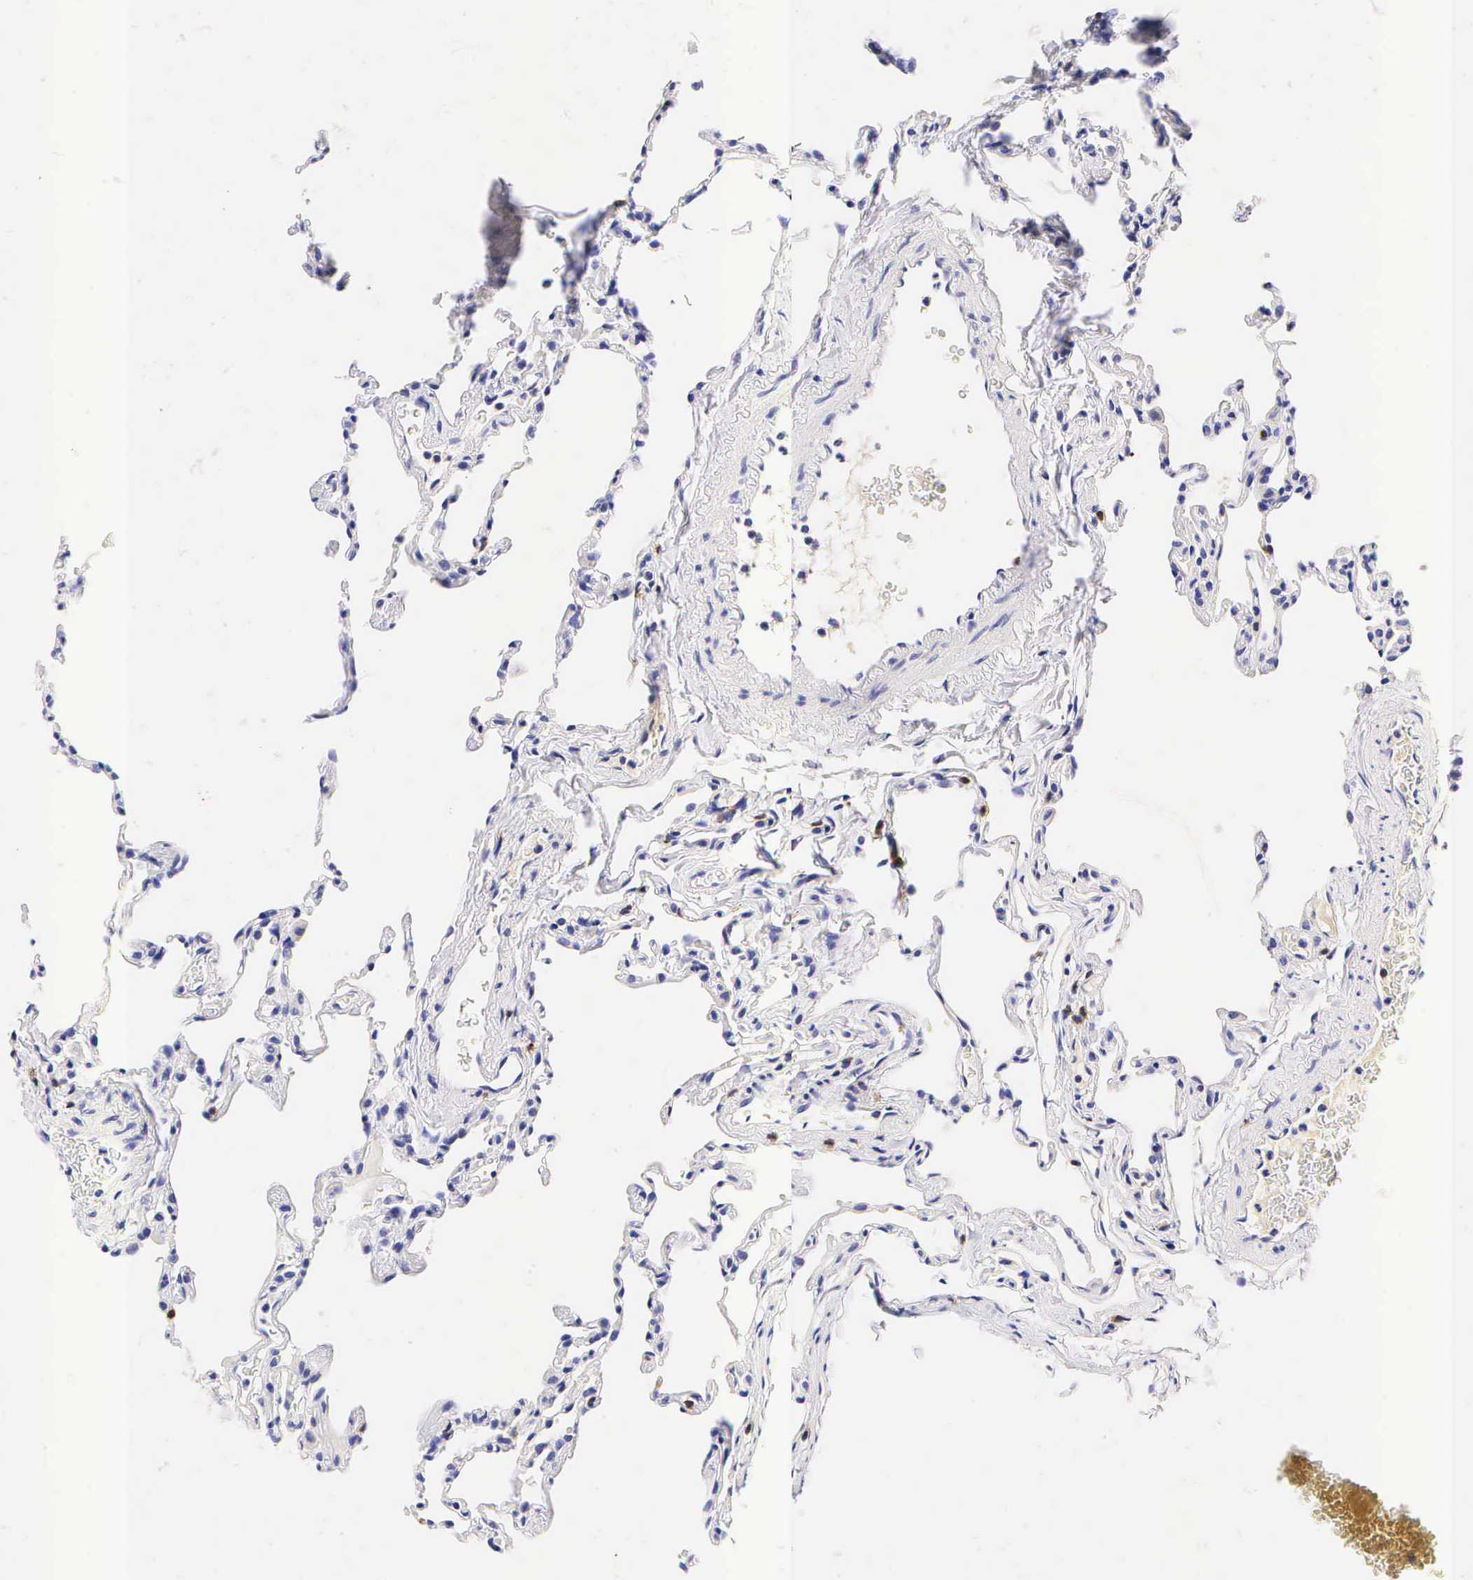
{"staining": {"intensity": "negative", "quantity": "none", "location": "none"}, "tissue": "lung", "cell_type": "Alveolar cells", "image_type": "normal", "snomed": [{"axis": "morphology", "description": "Normal tissue, NOS"}, {"axis": "topography", "description": "Lung"}], "caption": "A high-resolution image shows immunohistochemistry staining of benign lung, which exhibits no significant staining in alveolar cells. (Stains: DAB (3,3'-diaminobenzidine) IHC with hematoxylin counter stain, Microscopy: brightfield microscopy at high magnification).", "gene": "CD3E", "patient": {"sex": "female", "age": 61}}